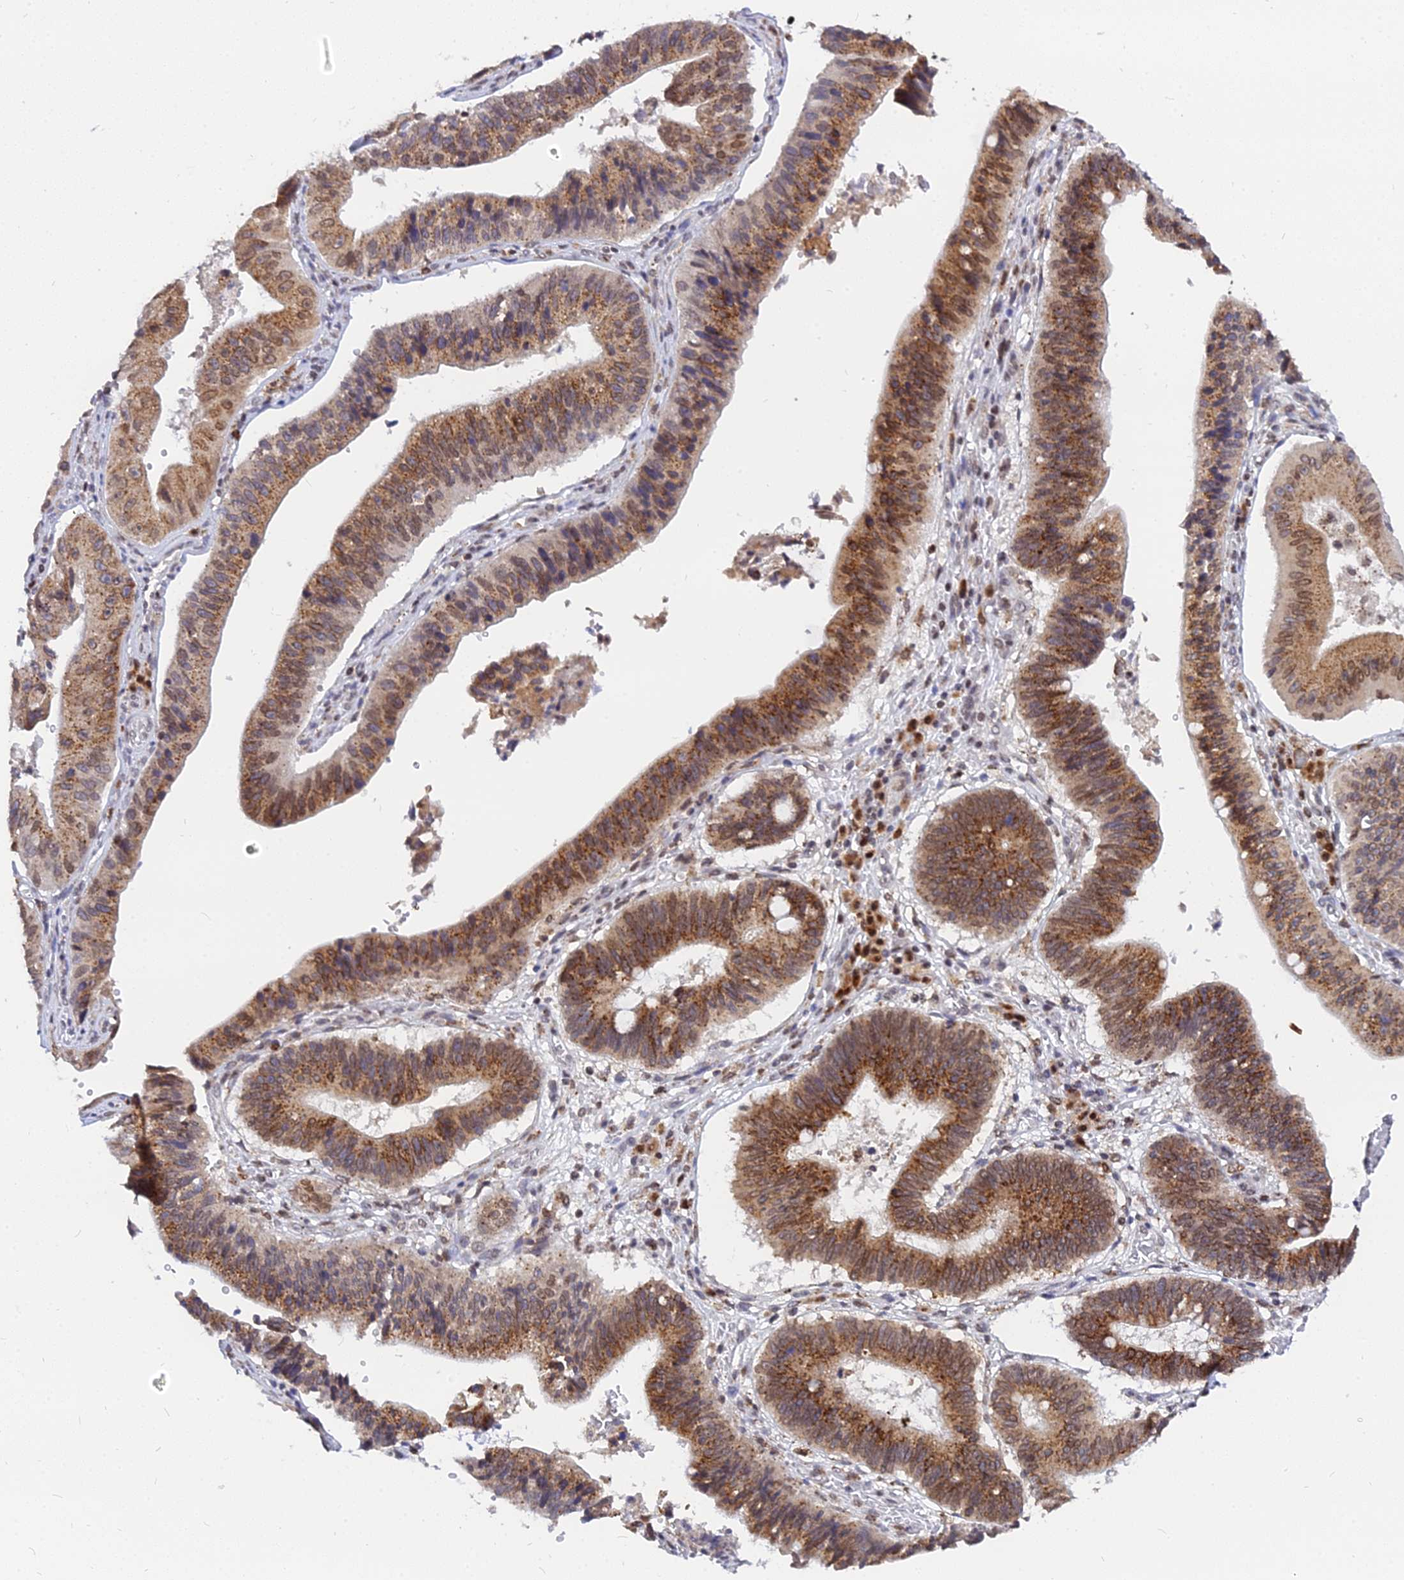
{"staining": {"intensity": "strong", "quantity": ">75%", "location": "cytoplasmic/membranous"}, "tissue": "stomach cancer", "cell_type": "Tumor cells", "image_type": "cancer", "snomed": [{"axis": "morphology", "description": "Adenocarcinoma, NOS"}, {"axis": "topography", "description": "Stomach"}], "caption": "High-power microscopy captured an IHC micrograph of stomach cancer (adenocarcinoma), revealing strong cytoplasmic/membranous positivity in about >75% of tumor cells. (DAB (3,3'-diaminobenzidine) IHC, brown staining for protein, blue staining for nuclei).", "gene": "RNF121", "patient": {"sex": "male", "age": 59}}